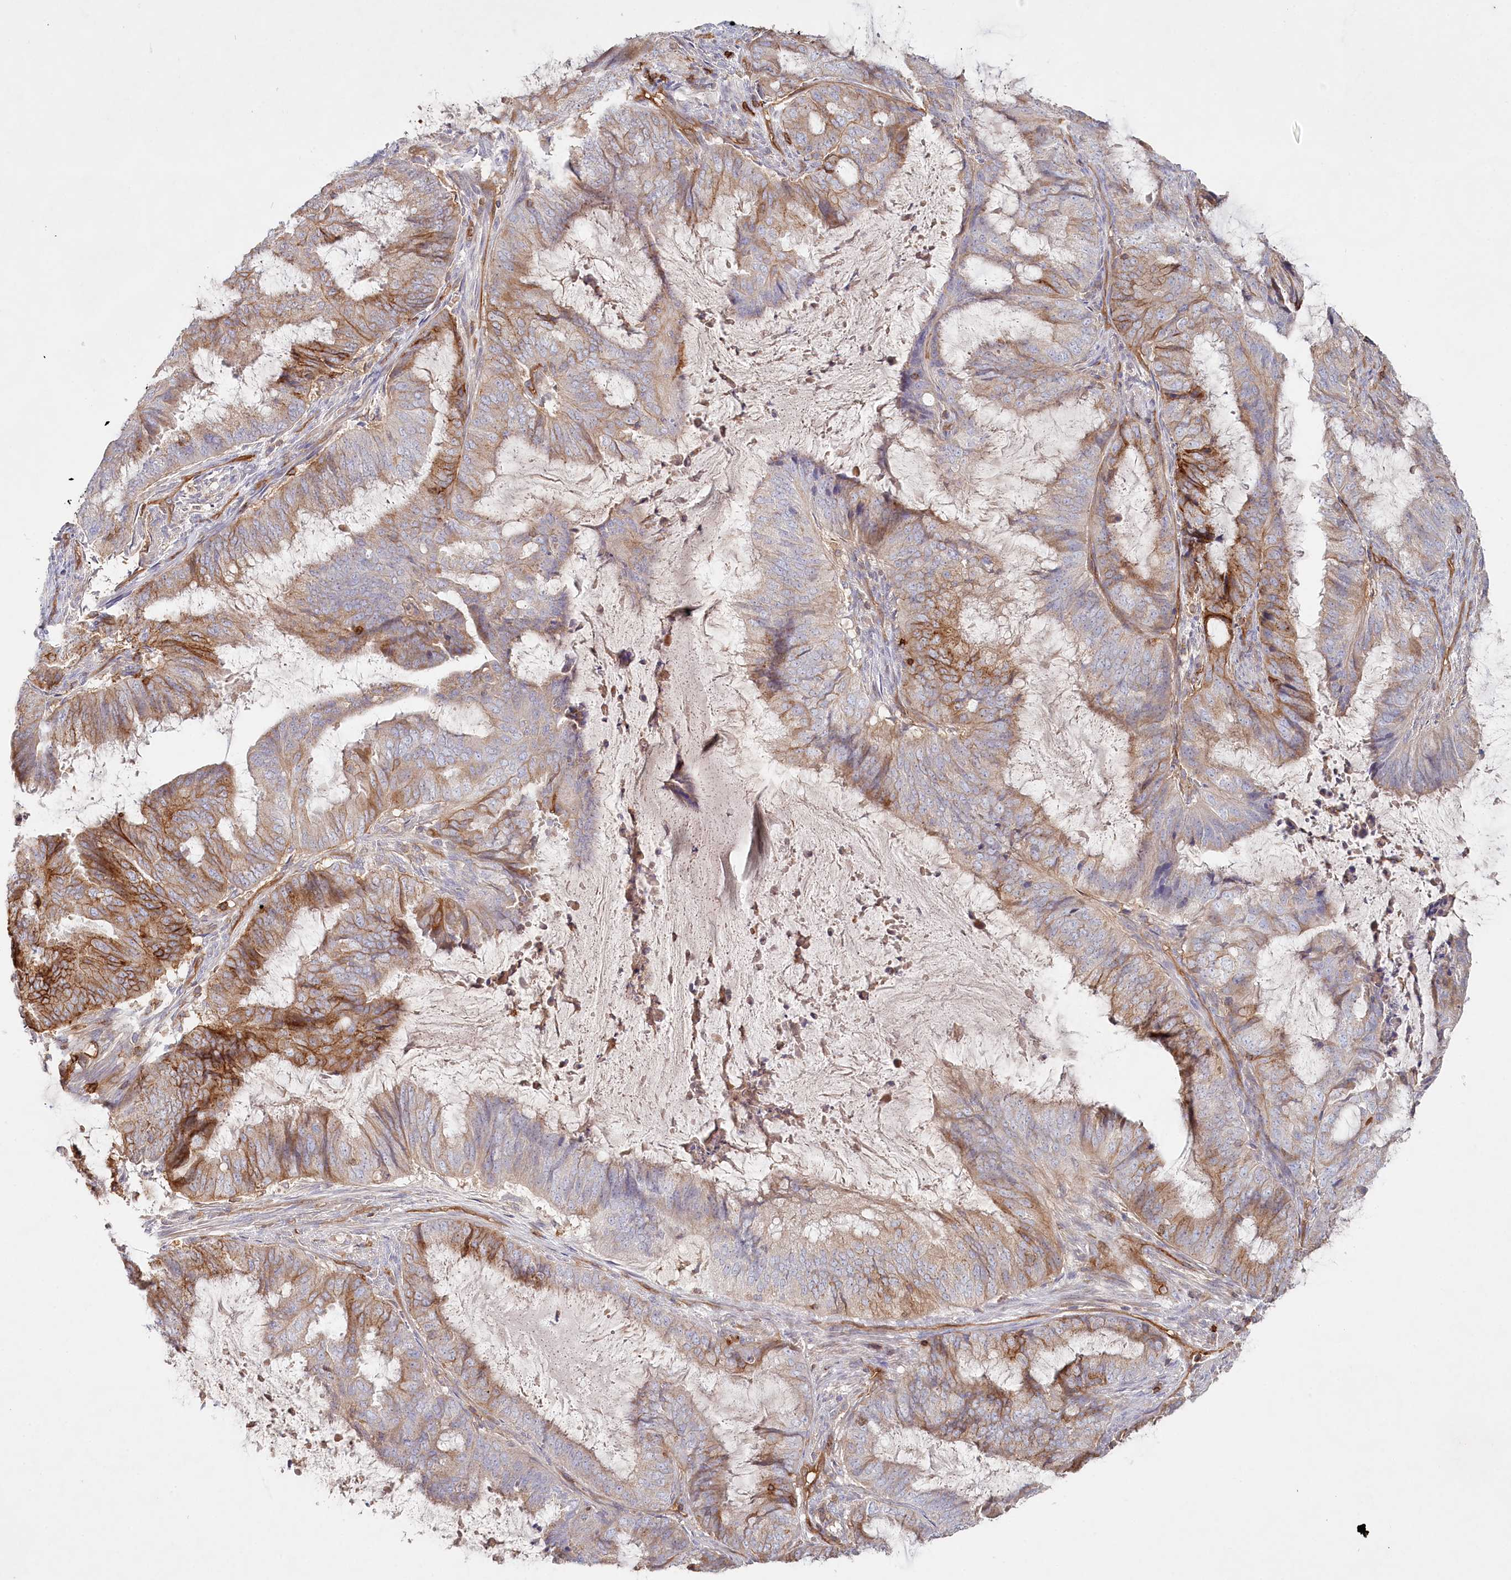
{"staining": {"intensity": "moderate", "quantity": "25%-75%", "location": "cytoplasmic/membranous"}, "tissue": "endometrial cancer", "cell_type": "Tumor cells", "image_type": "cancer", "snomed": [{"axis": "morphology", "description": "Adenocarcinoma, NOS"}, {"axis": "topography", "description": "Endometrium"}], "caption": "Approximately 25%-75% of tumor cells in human endometrial cancer exhibit moderate cytoplasmic/membranous protein positivity as visualized by brown immunohistochemical staining.", "gene": "RBP5", "patient": {"sex": "female", "age": 81}}